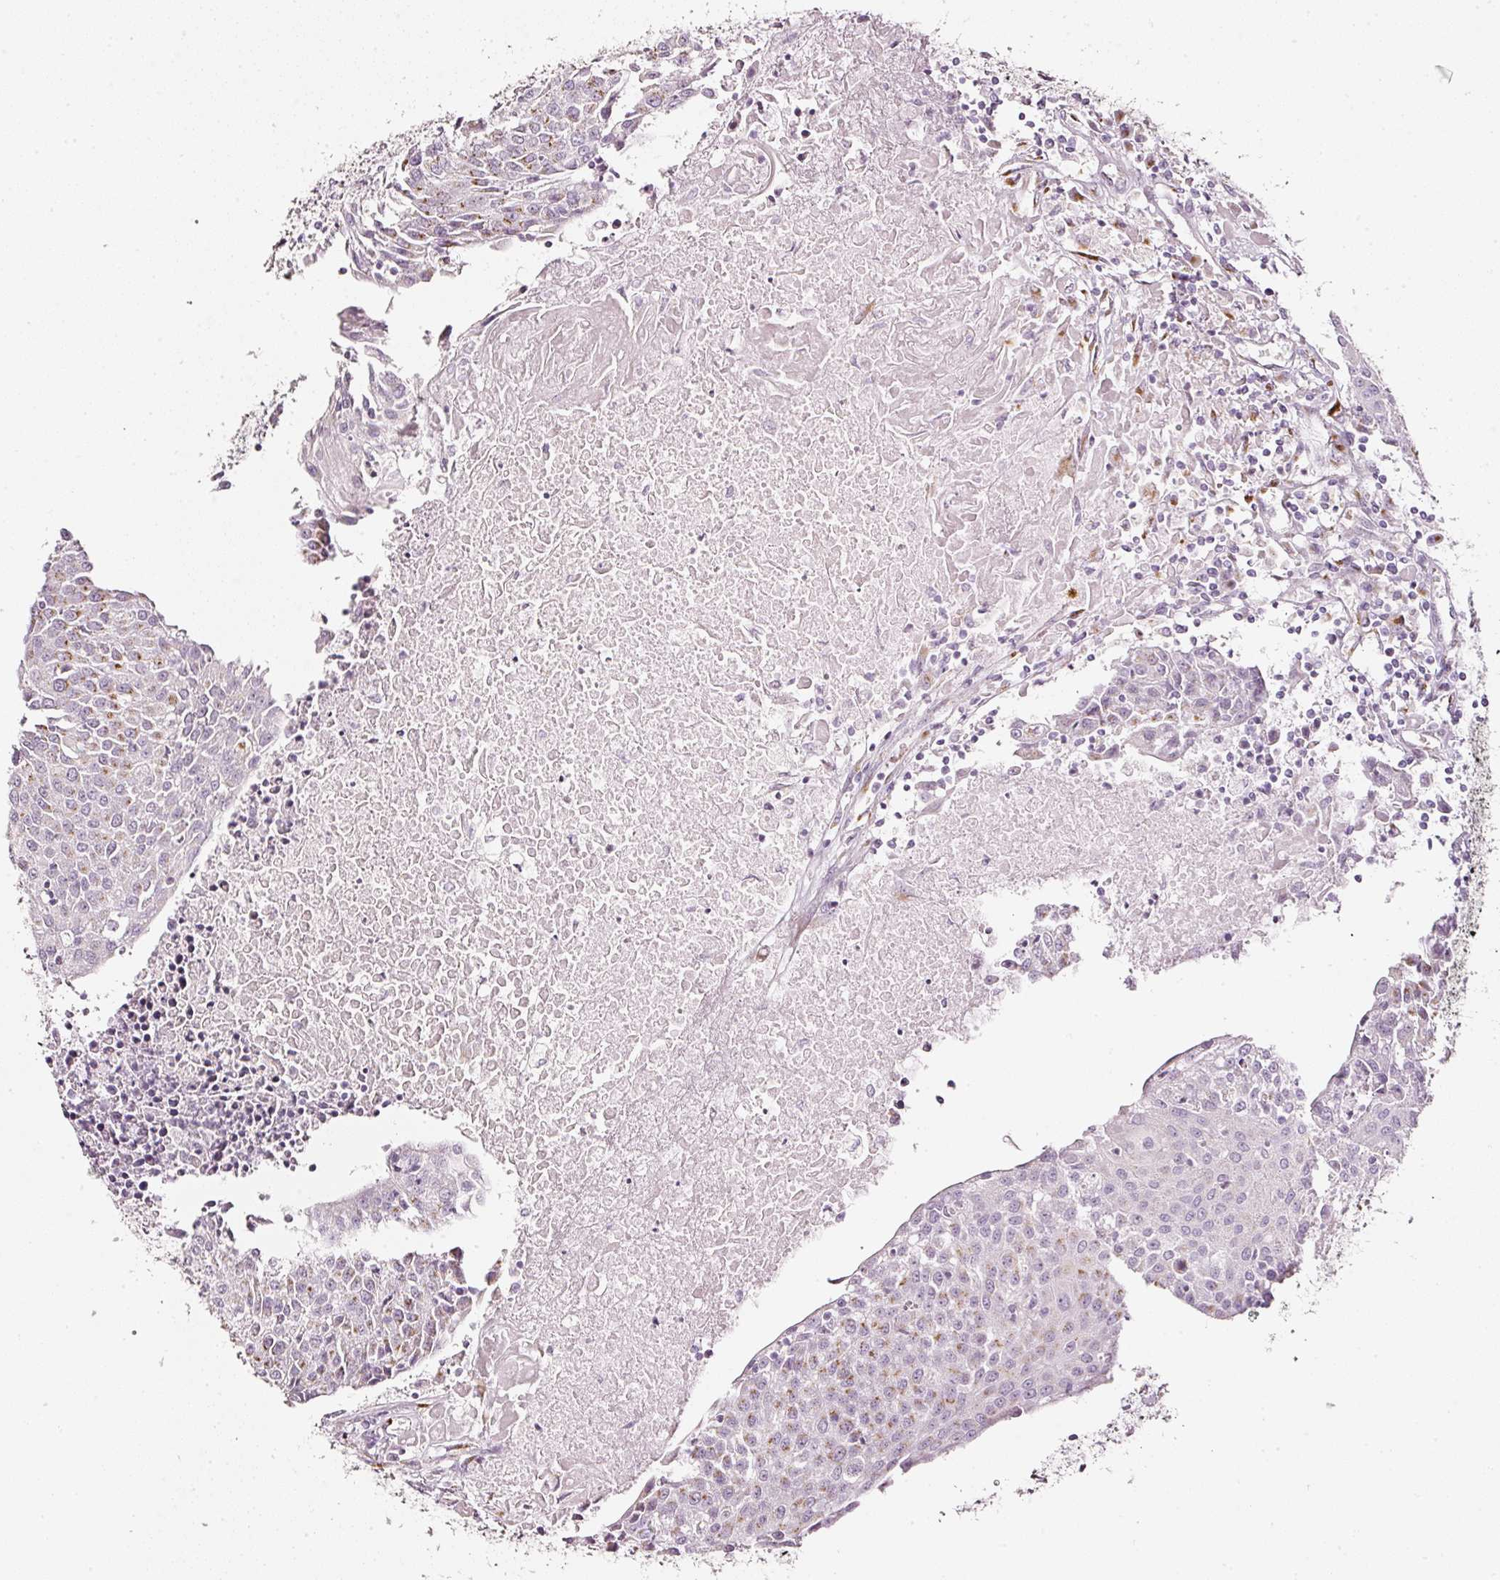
{"staining": {"intensity": "weak", "quantity": "<25%", "location": "cytoplasmic/membranous"}, "tissue": "urothelial cancer", "cell_type": "Tumor cells", "image_type": "cancer", "snomed": [{"axis": "morphology", "description": "Urothelial carcinoma, High grade"}, {"axis": "topography", "description": "Urinary bladder"}], "caption": "High power microscopy histopathology image of an IHC image of high-grade urothelial carcinoma, revealing no significant expression in tumor cells.", "gene": "SDF4", "patient": {"sex": "female", "age": 85}}